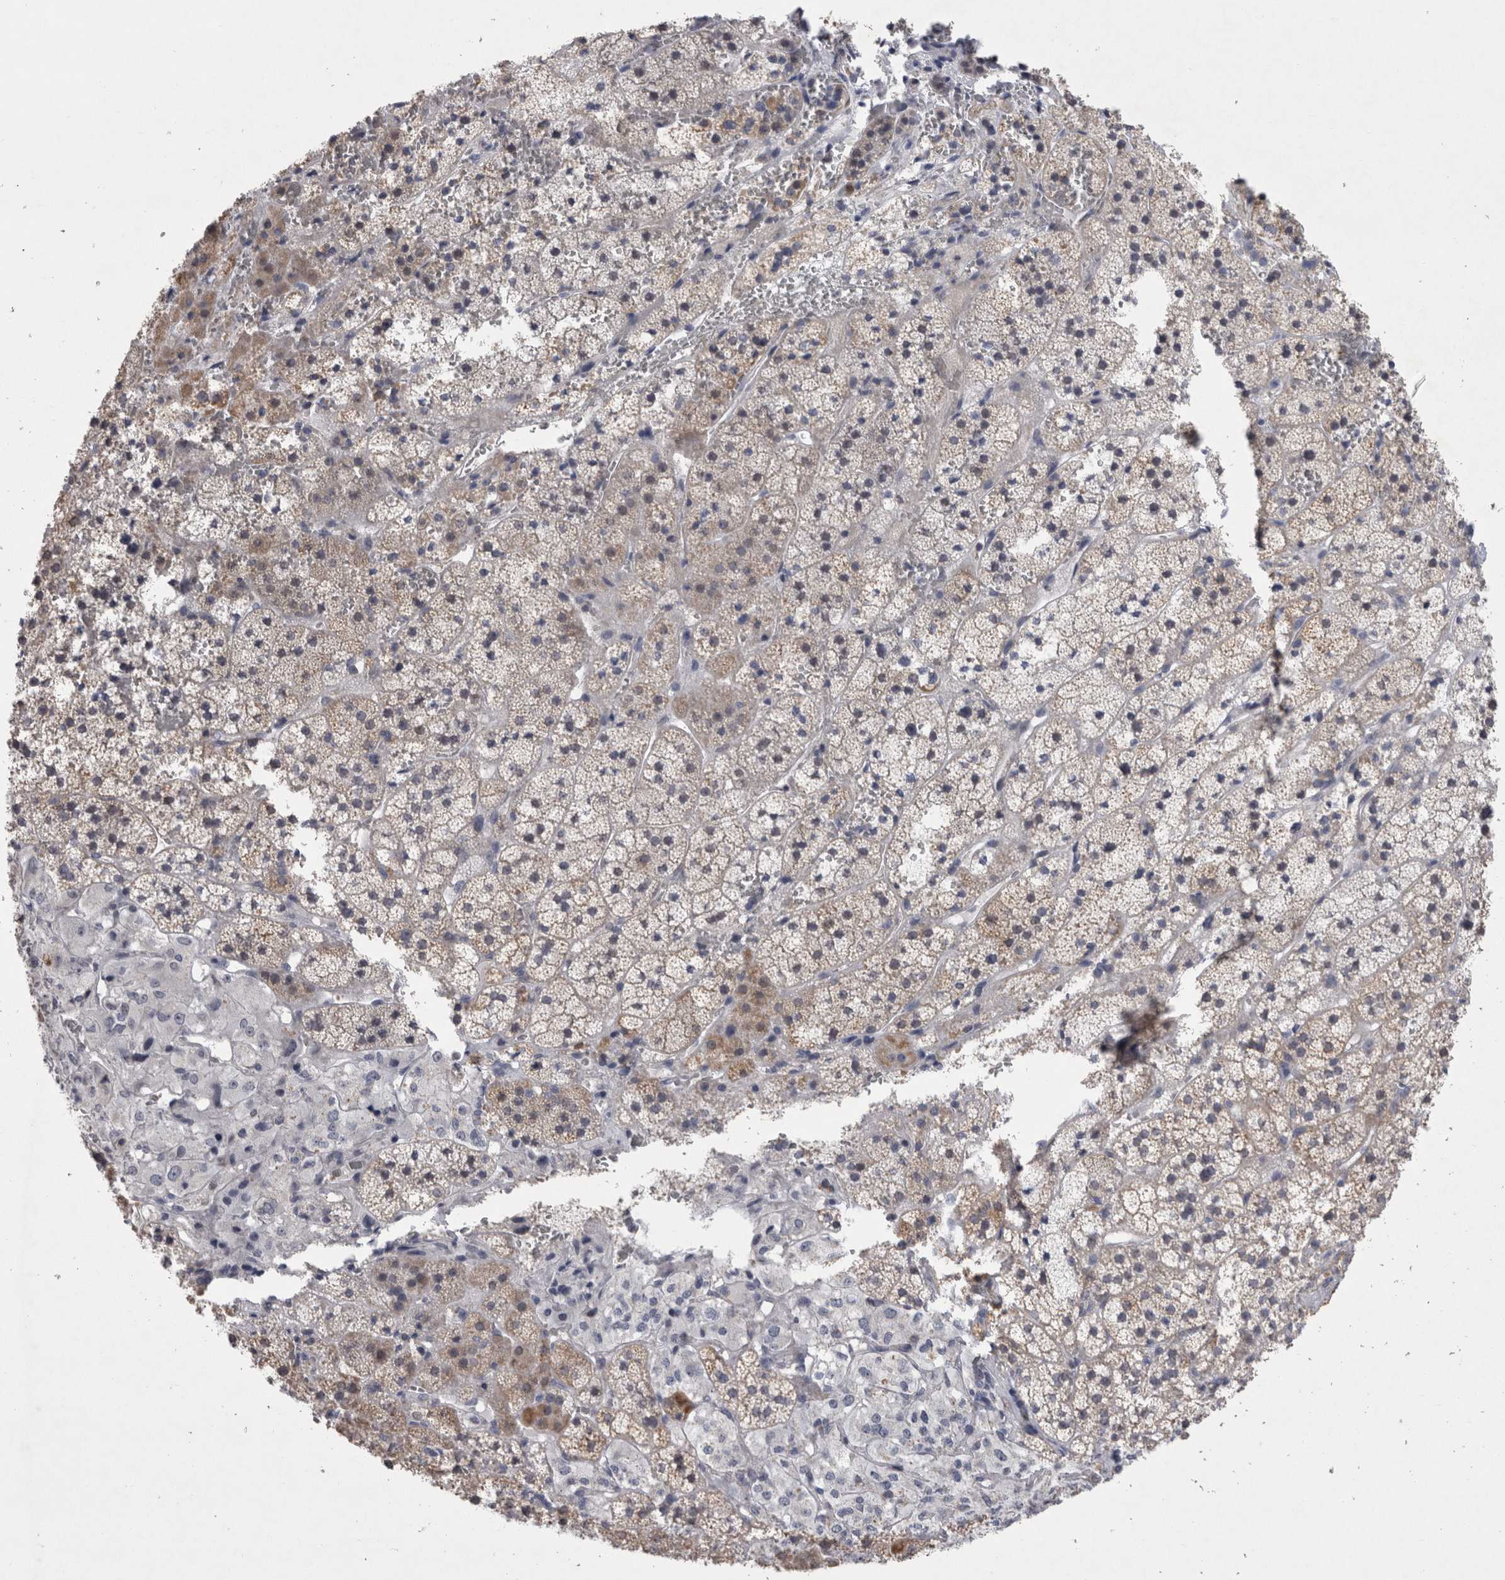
{"staining": {"intensity": "moderate", "quantity": "<25%", "location": "cytoplasmic/membranous"}, "tissue": "adrenal gland", "cell_type": "Glandular cells", "image_type": "normal", "snomed": [{"axis": "morphology", "description": "Normal tissue, NOS"}, {"axis": "topography", "description": "Adrenal gland"}], "caption": "The photomicrograph shows immunohistochemical staining of unremarkable adrenal gland. There is moderate cytoplasmic/membranous staining is appreciated in about <25% of glandular cells.", "gene": "AGMAT", "patient": {"sex": "female", "age": 44}}